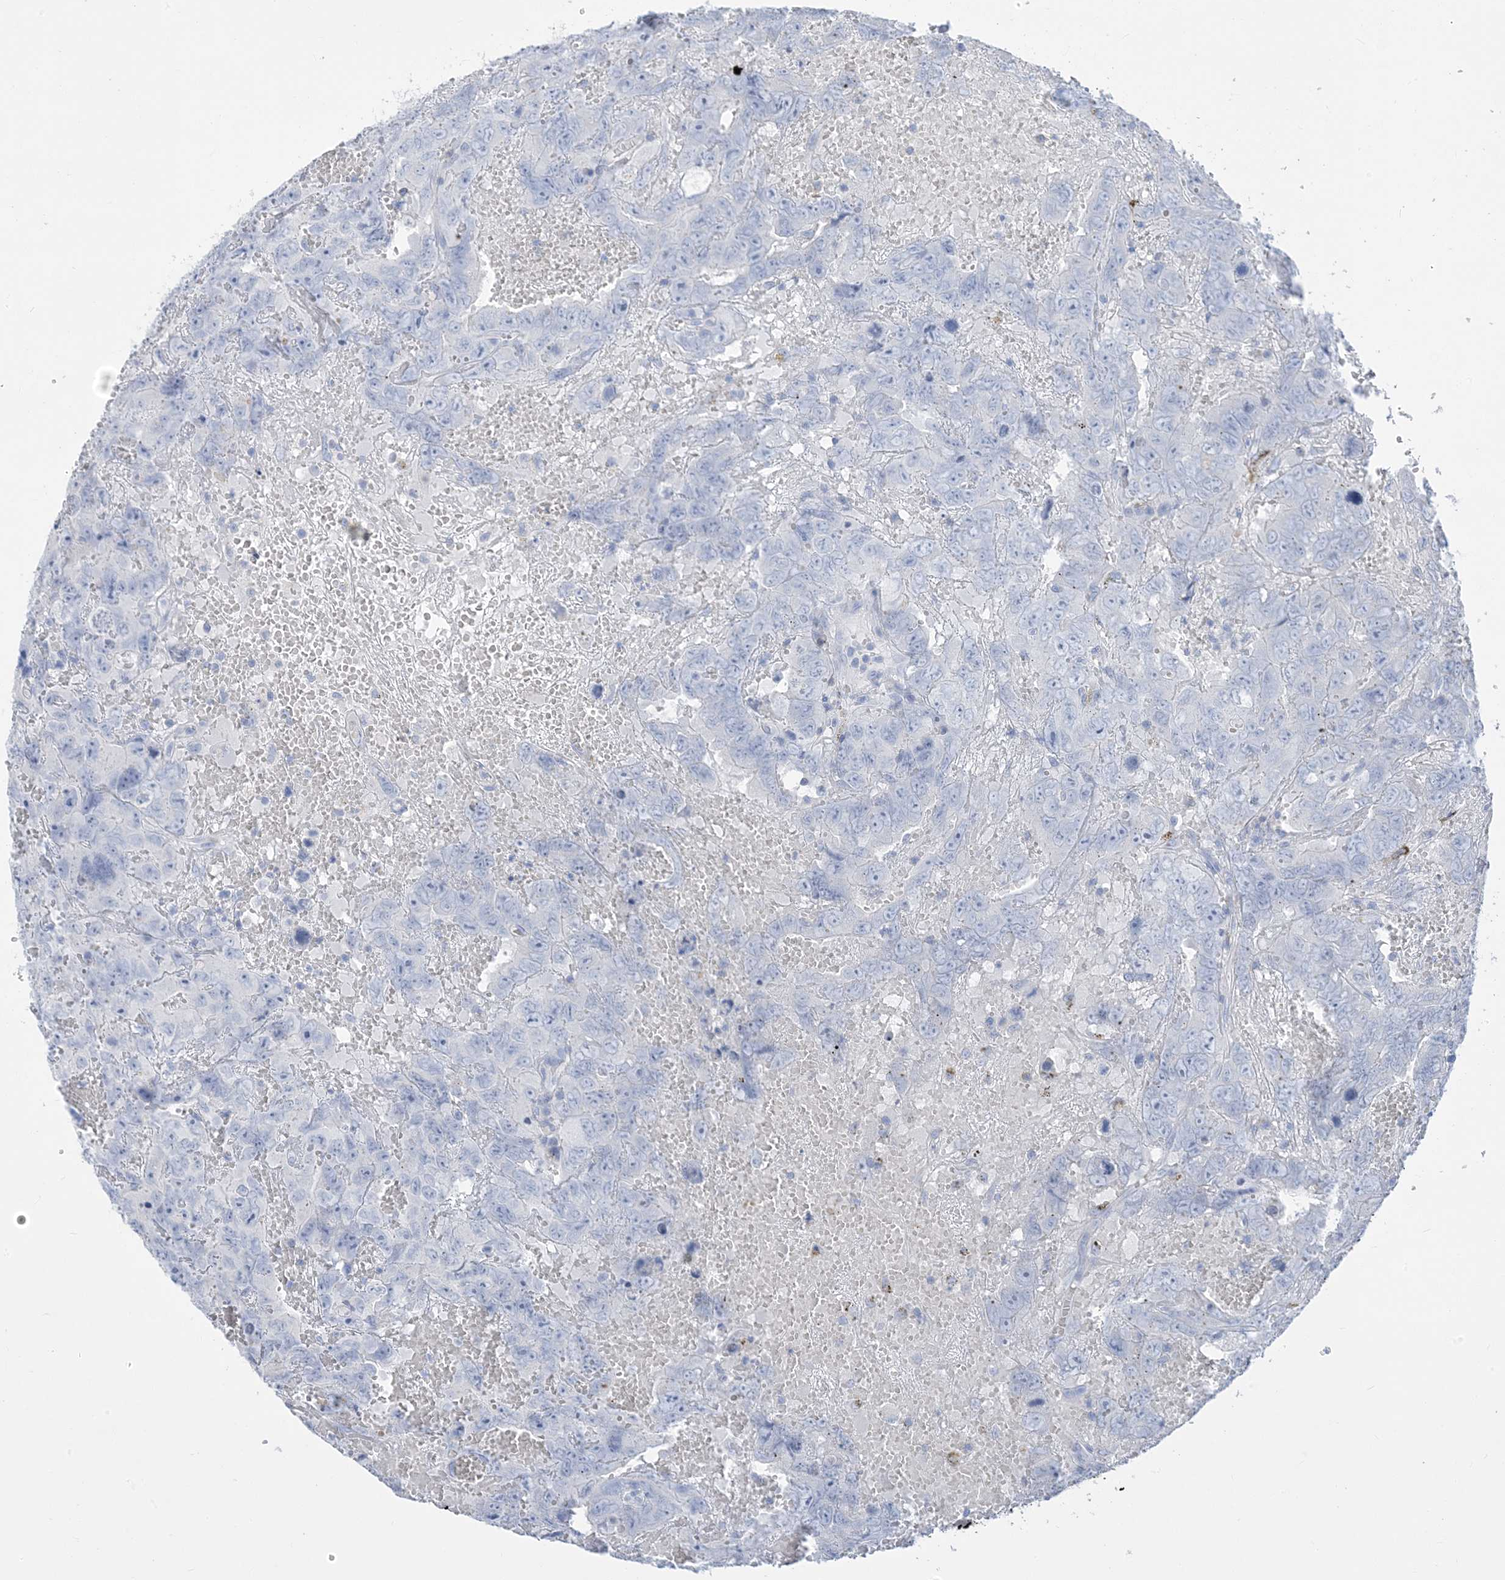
{"staining": {"intensity": "negative", "quantity": "none", "location": "none"}, "tissue": "testis cancer", "cell_type": "Tumor cells", "image_type": "cancer", "snomed": [{"axis": "morphology", "description": "Carcinoma, Embryonal, NOS"}, {"axis": "topography", "description": "Testis"}], "caption": "Immunohistochemistry (IHC) photomicrograph of testis cancer (embryonal carcinoma) stained for a protein (brown), which shows no positivity in tumor cells.", "gene": "SH3YL1", "patient": {"sex": "male", "age": 45}}